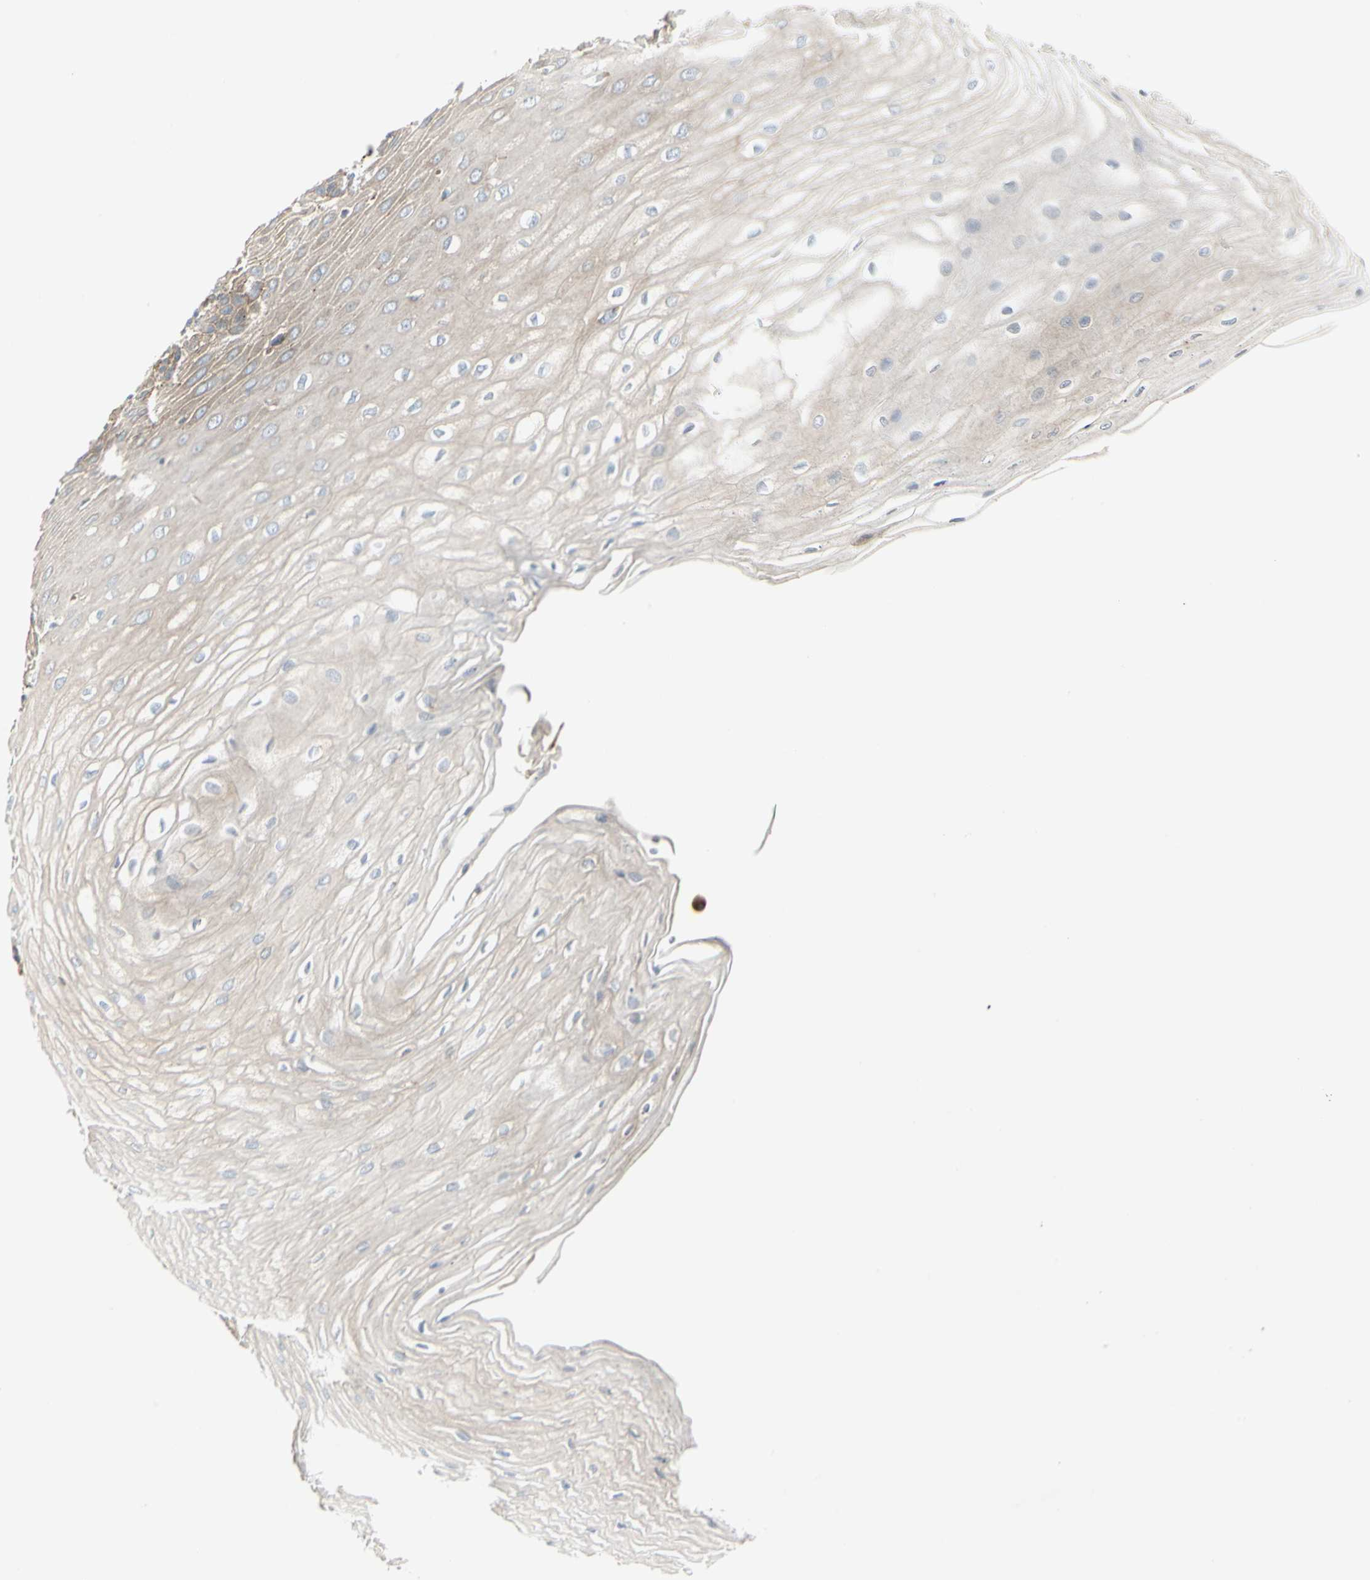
{"staining": {"intensity": "moderate", "quantity": "<25%", "location": "cytoplasmic/membranous"}, "tissue": "esophagus", "cell_type": "Squamous epithelial cells", "image_type": "normal", "snomed": [{"axis": "morphology", "description": "Normal tissue, NOS"}, {"axis": "morphology", "description": "Squamous cell carcinoma, NOS"}, {"axis": "topography", "description": "Esophagus"}], "caption": "Immunohistochemical staining of unremarkable esophagus displays moderate cytoplasmic/membranous protein staining in about <25% of squamous epithelial cells.", "gene": "ATP6V1B2", "patient": {"sex": "male", "age": 65}}